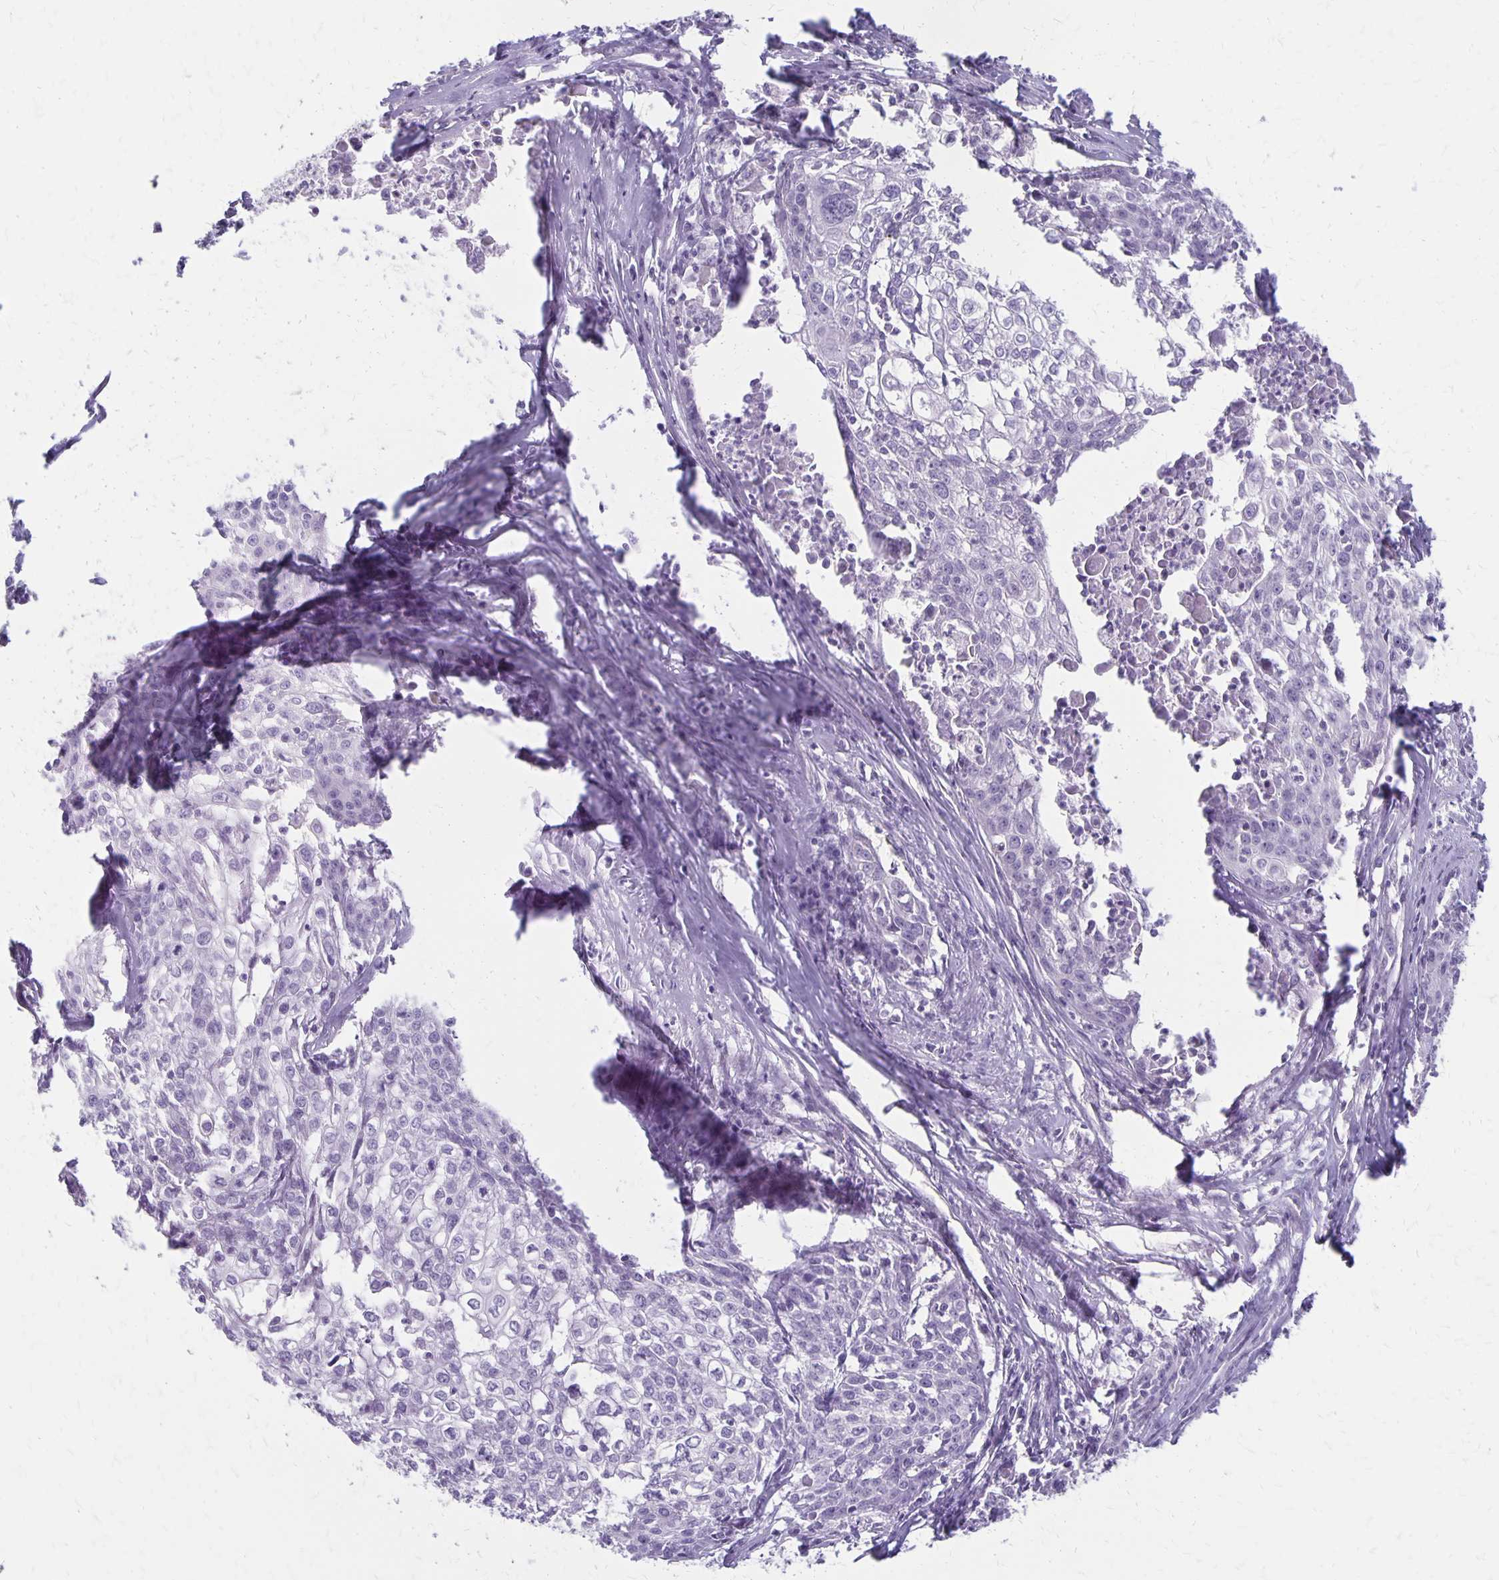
{"staining": {"intensity": "negative", "quantity": "none", "location": "none"}, "tissue": "cervical cancer", "cell_type": "Tumor cells", "image_type": "cancer", "snomed": [{"axis": "morphology", "description": "Squamous cell carcinoma, NOS"}, {"axis": "topography", "description": "Cervix"}], "caption": "Tumor cells show no significant protein staining in cervical squamous cell carcinoma. (Immunohistochemistry, brightfield microscopy, high magnification).", "gene": "HOMER1", "patient": {"sex": "female", "age": 39}}